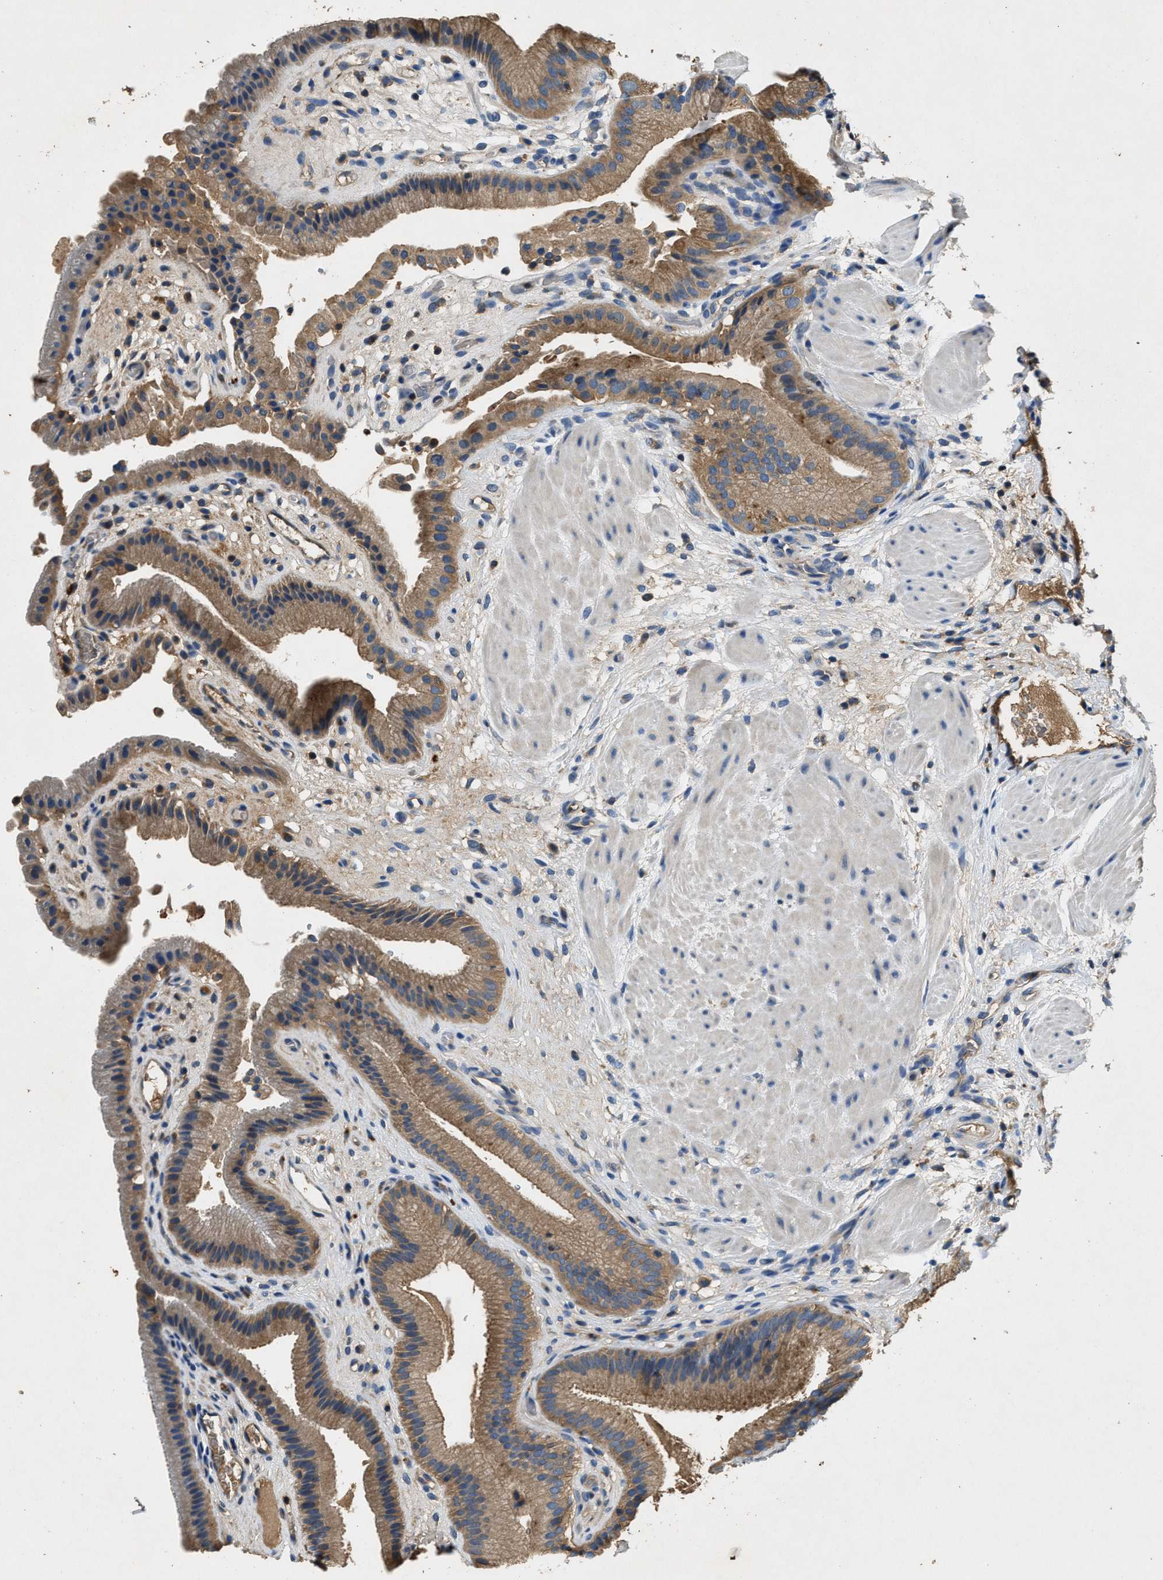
{"staining": {"intensity": "moderate", "quantity": ">75%", "location": "cytoplasmic/membranous"}, "tissue": "gallbladder", "cell_type": "Glandular cells", "image_type": "normal", "snomed": [{"axis": "morphology", "description": "Normal tissue, NOS"}, {"axis": "topography", "description": "Gallbladder"}], "caption": "High-power microscopy captured an immunohistochemistry (IHC) histopathology image of unremarkable gallbladder, revealing moderate cytoplasmic/membranous expression in approximately >75% of glandular cells.", "gene": "BLOC1S1", "patient": {"sex": "male", "age": 49}}